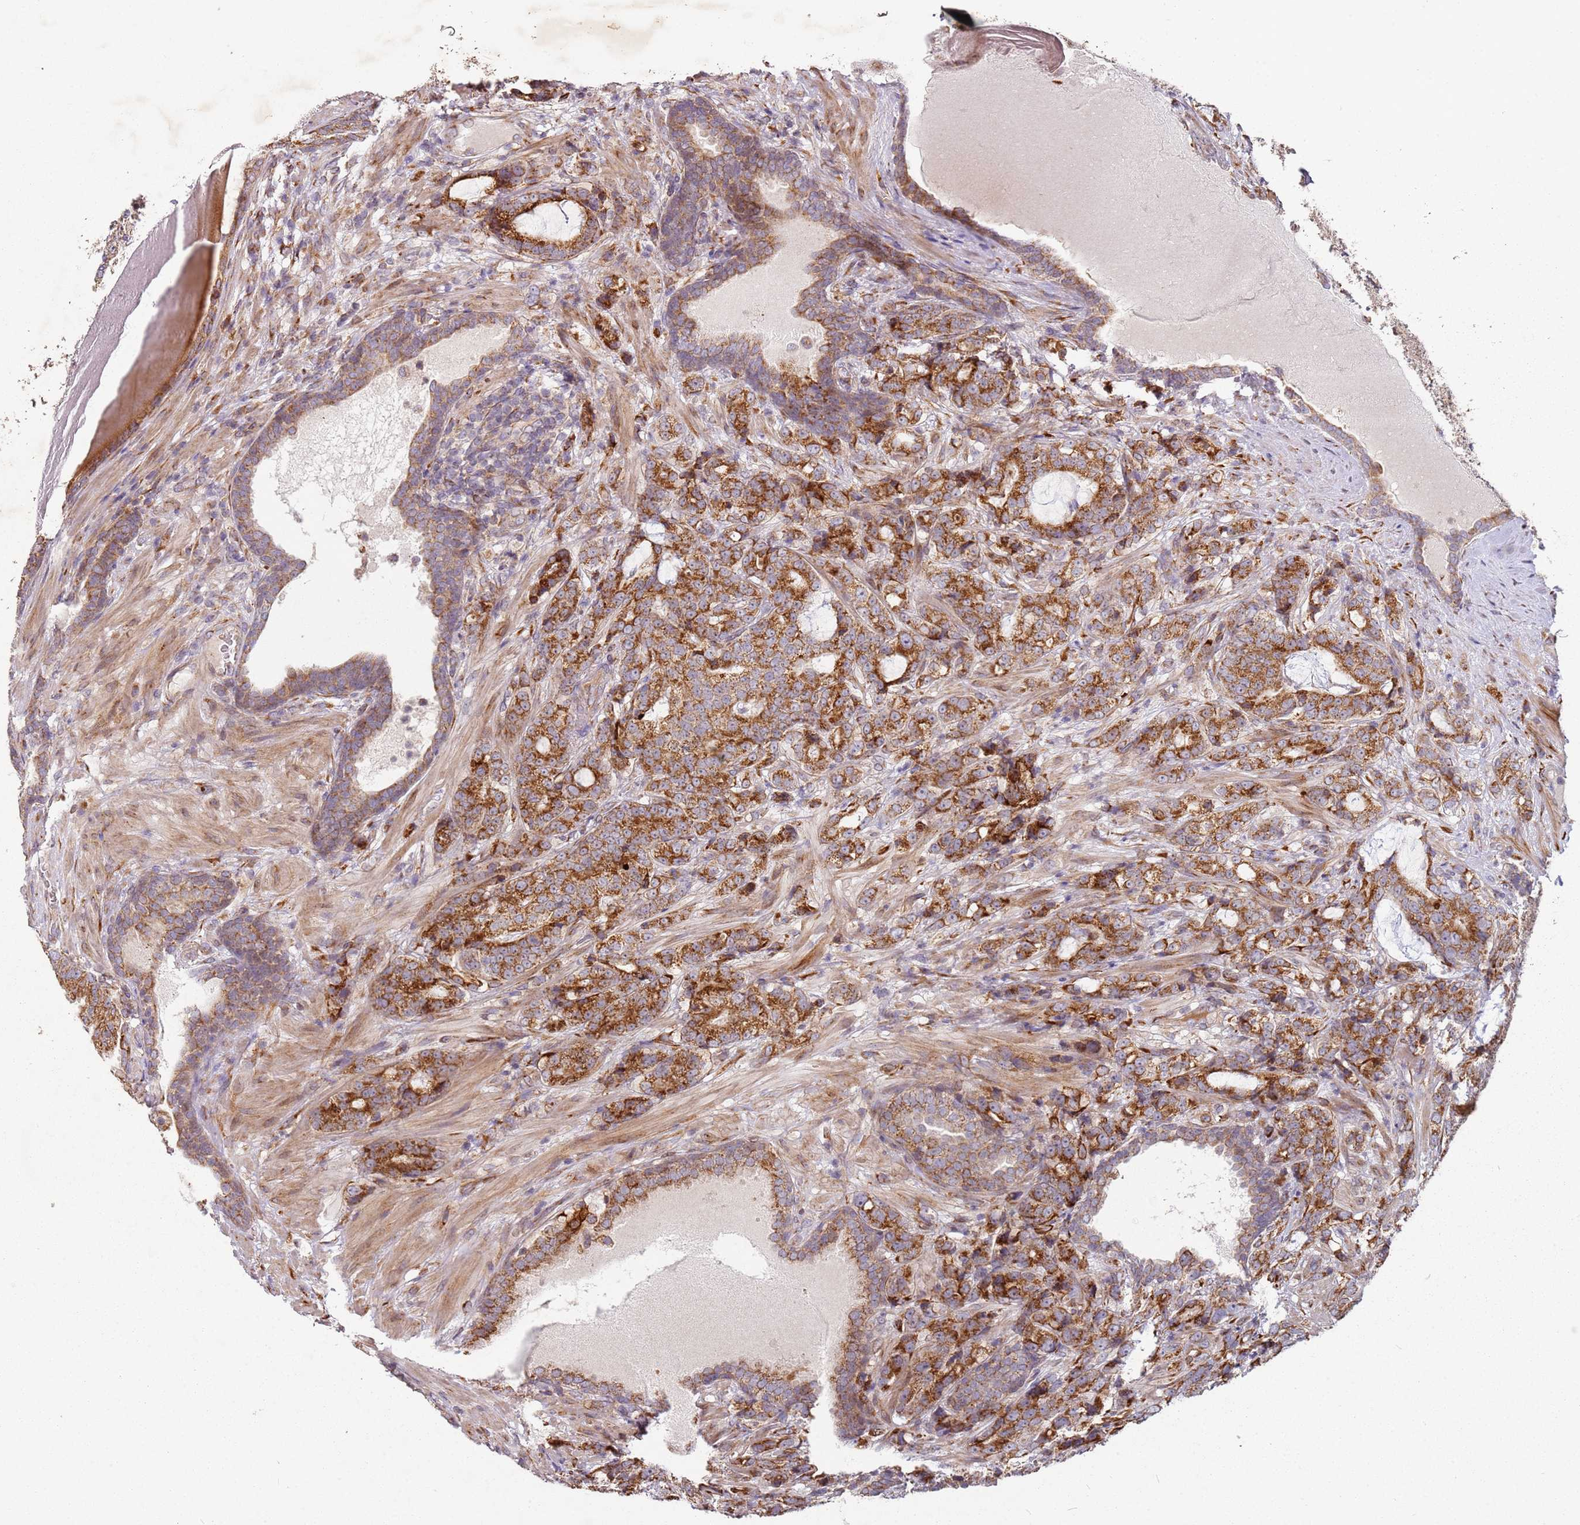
{"staining": {"intensity": "strong", "quantity": ">75%", "location": "cytoplasmic/membranous"}, "tissue": "prostate cancer", "cell_type": "Tumor cells", "image_type": "cancer", "snomed": [{"axis": "morphology", "description": "Adenocarcinoma, High grade"}, {"axis": "topography", "description": "Prostate"}], "caption": "Immunohistochemistry of human prostate cancer (high-grade adenocarcinoma) shows high levels of strong cytoplasmic/membranous staining in approximately >75% of tumor cells.", "gene": "ARFRP1", "patient": {"sex": "male", "age": 67}}